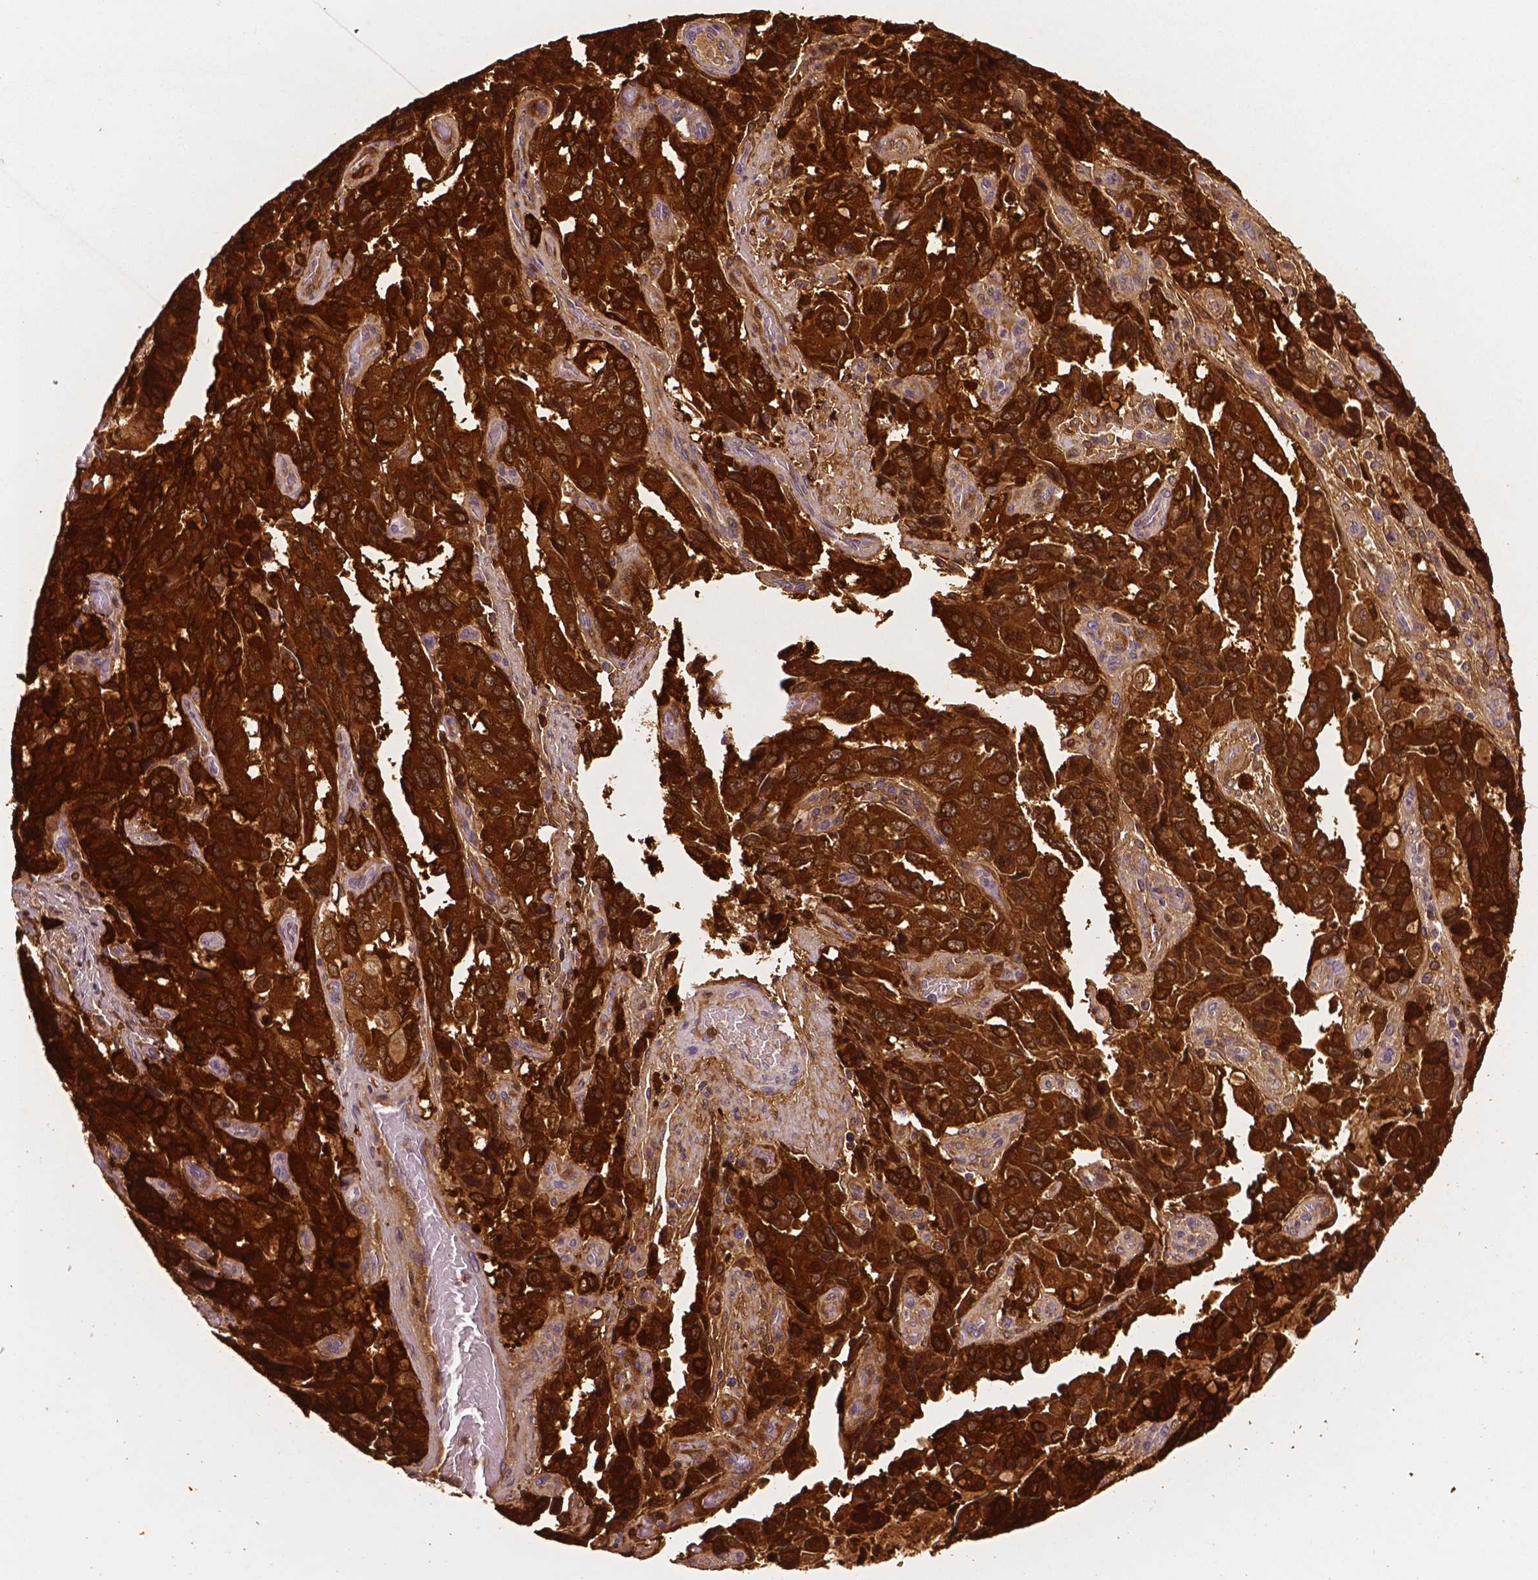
{"staining": {"intensity": "strong", "quantity": ">75%", "location": "cytoplasmic/membranous"}, "tissue": "stomach cancer", "cell_type": "Tumor cells", "image_type": "cancer", "snomed": [{"axis": "morphology", "description": "Adenocarcinoma, NOS"}, {"axis": "topography", "description": "Stomach, upper"}], "caption": "This image reveals stomach cancer (adenocarcinoma) stained with immunohistochemistry to label a protein in brown. The cytoplasmic/membranous of tumor cells show strong positivity for the protein. Nuclei are counter-stained blue.", "gene": "PHGDH", "patient": {"sex": "male", "age": 85}}